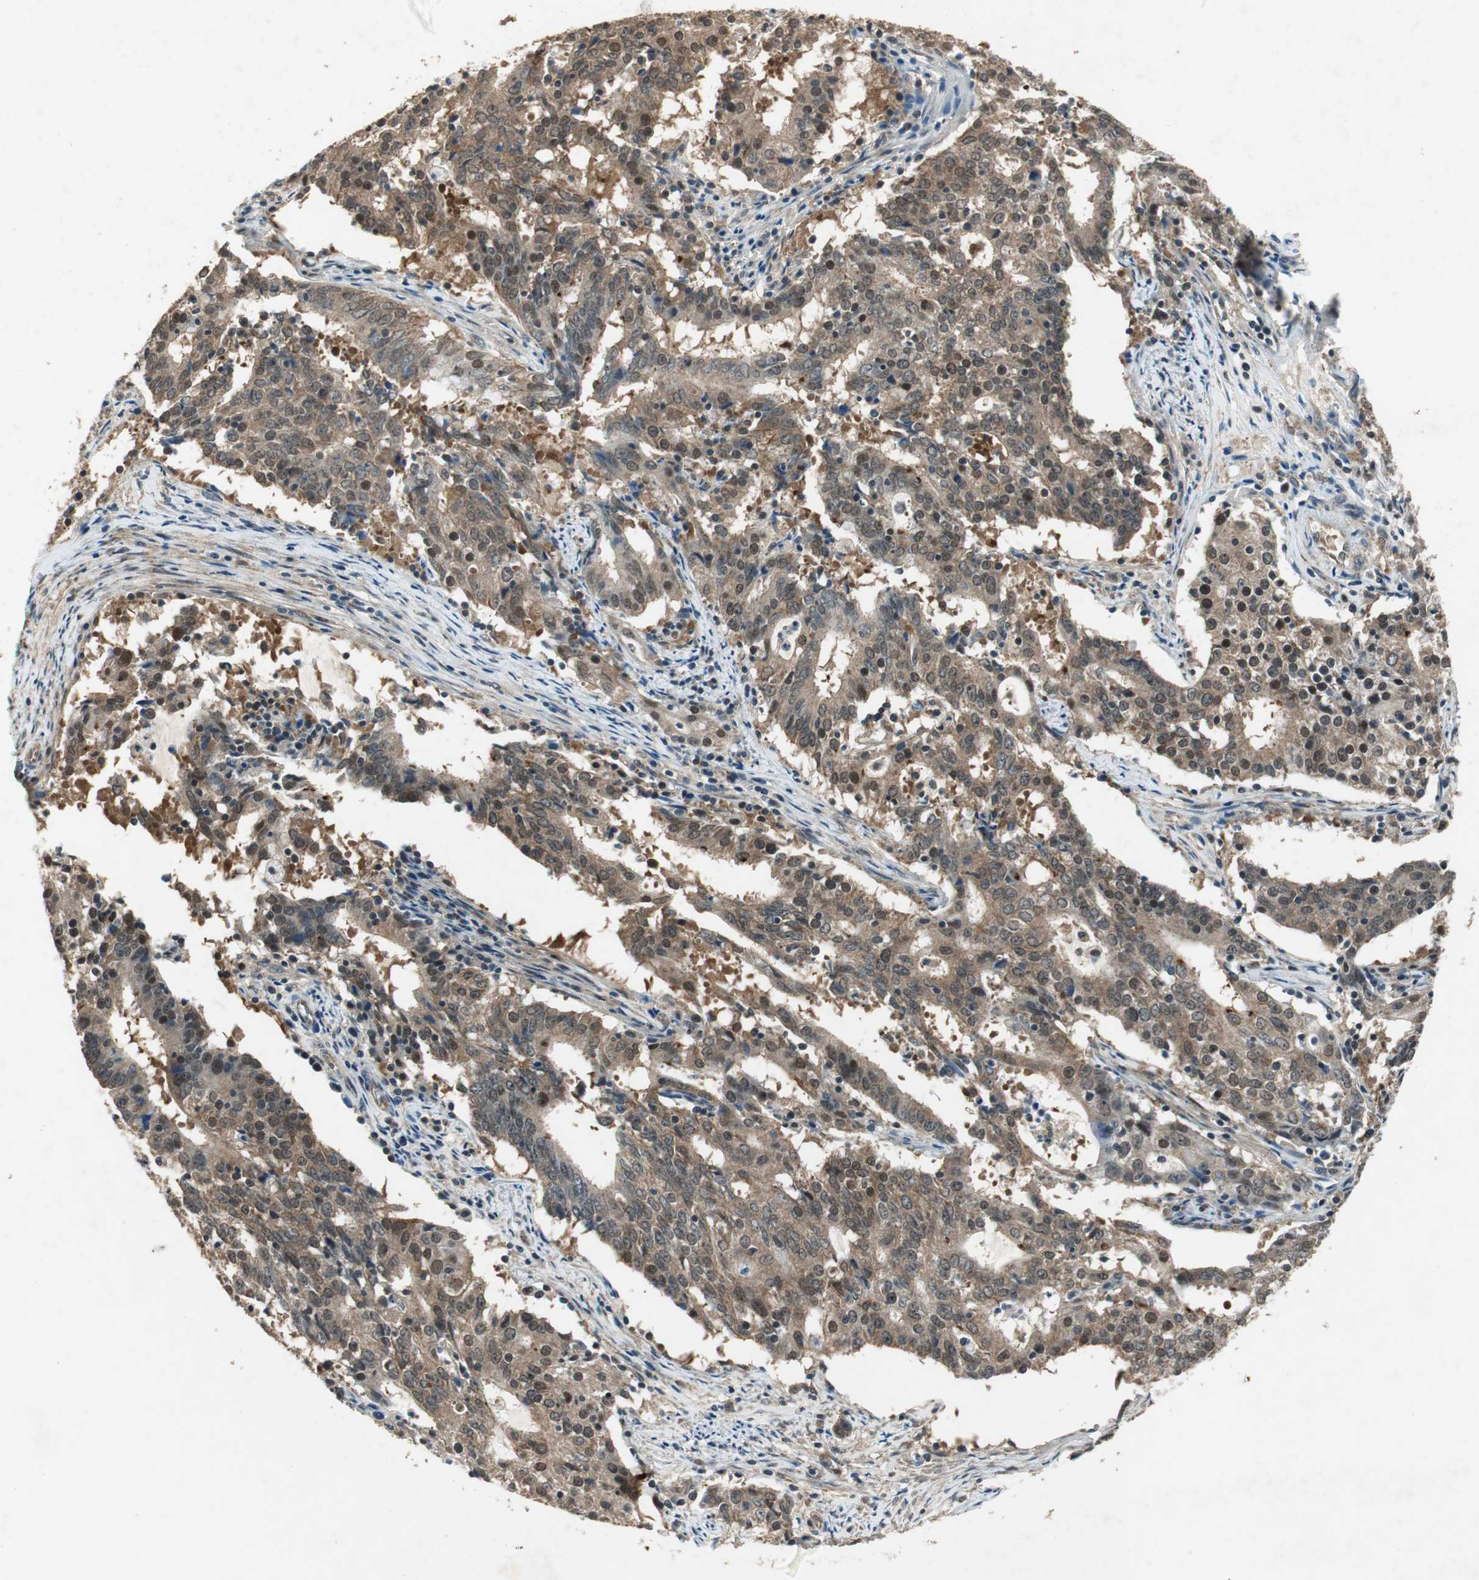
{"staining": {"intensity": "moderate", "quantity": ">75%", "location": "cytoplasmic/membranous,nuclear"}, "tissue": "cervical cancer", "cell_type": "Tumor cells", "image_type": "cancer", "snomed": [{"axis": "morphology", "description": "Adenocarcinoma, NOS"}, {"axis": "topography", "description": "Cervix"}], "caption": "Protein staining exhibits moderate cytoplasmic/membranous and nuclear expression in approximately >75% of tumor cells in adenocarcinoma (cervical).", "gene": "PSMB4", "patient": {"sex": "female", "age": 44}}